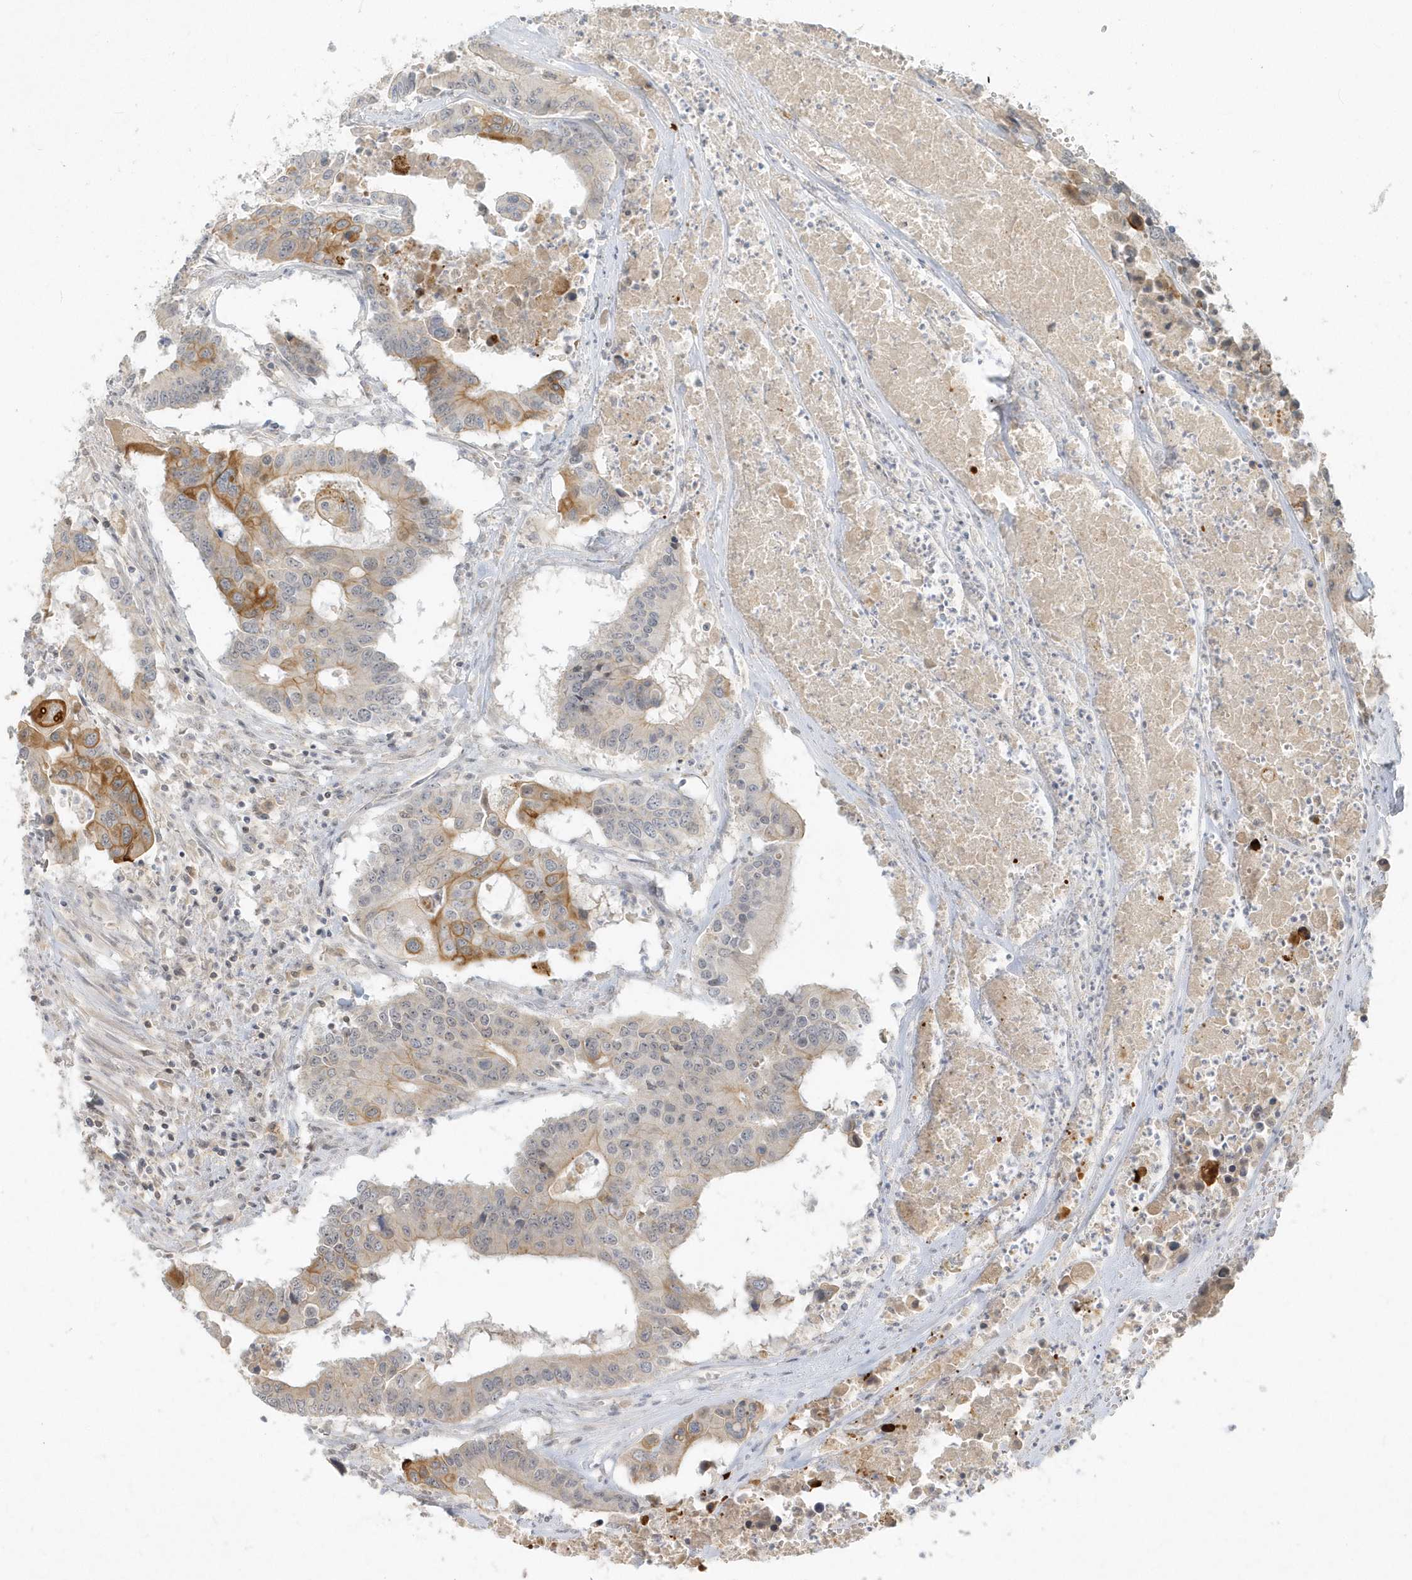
{"staining": {"intensity": "moderate", "quantity": "<25%", "location": "cytoplasmic/membranous"}, "tissue": "colorectal cancer", "cell_type": "Tumor cells", "image_type": "cancer", "snomed": [{"axis": "morphology", "description": "Adenocarcinoma, NOS"}, {"axis": "topography", "description": "Colon"}], "caption": "This micrograph shows IHC staining of human colorectal cancer (adenocarcinoma), with low moderate cytoplasmic/membranous staining in about <25% of tumor cells.", "gene": "BOD1", "patient": {"sex": "male", "age": 77}}